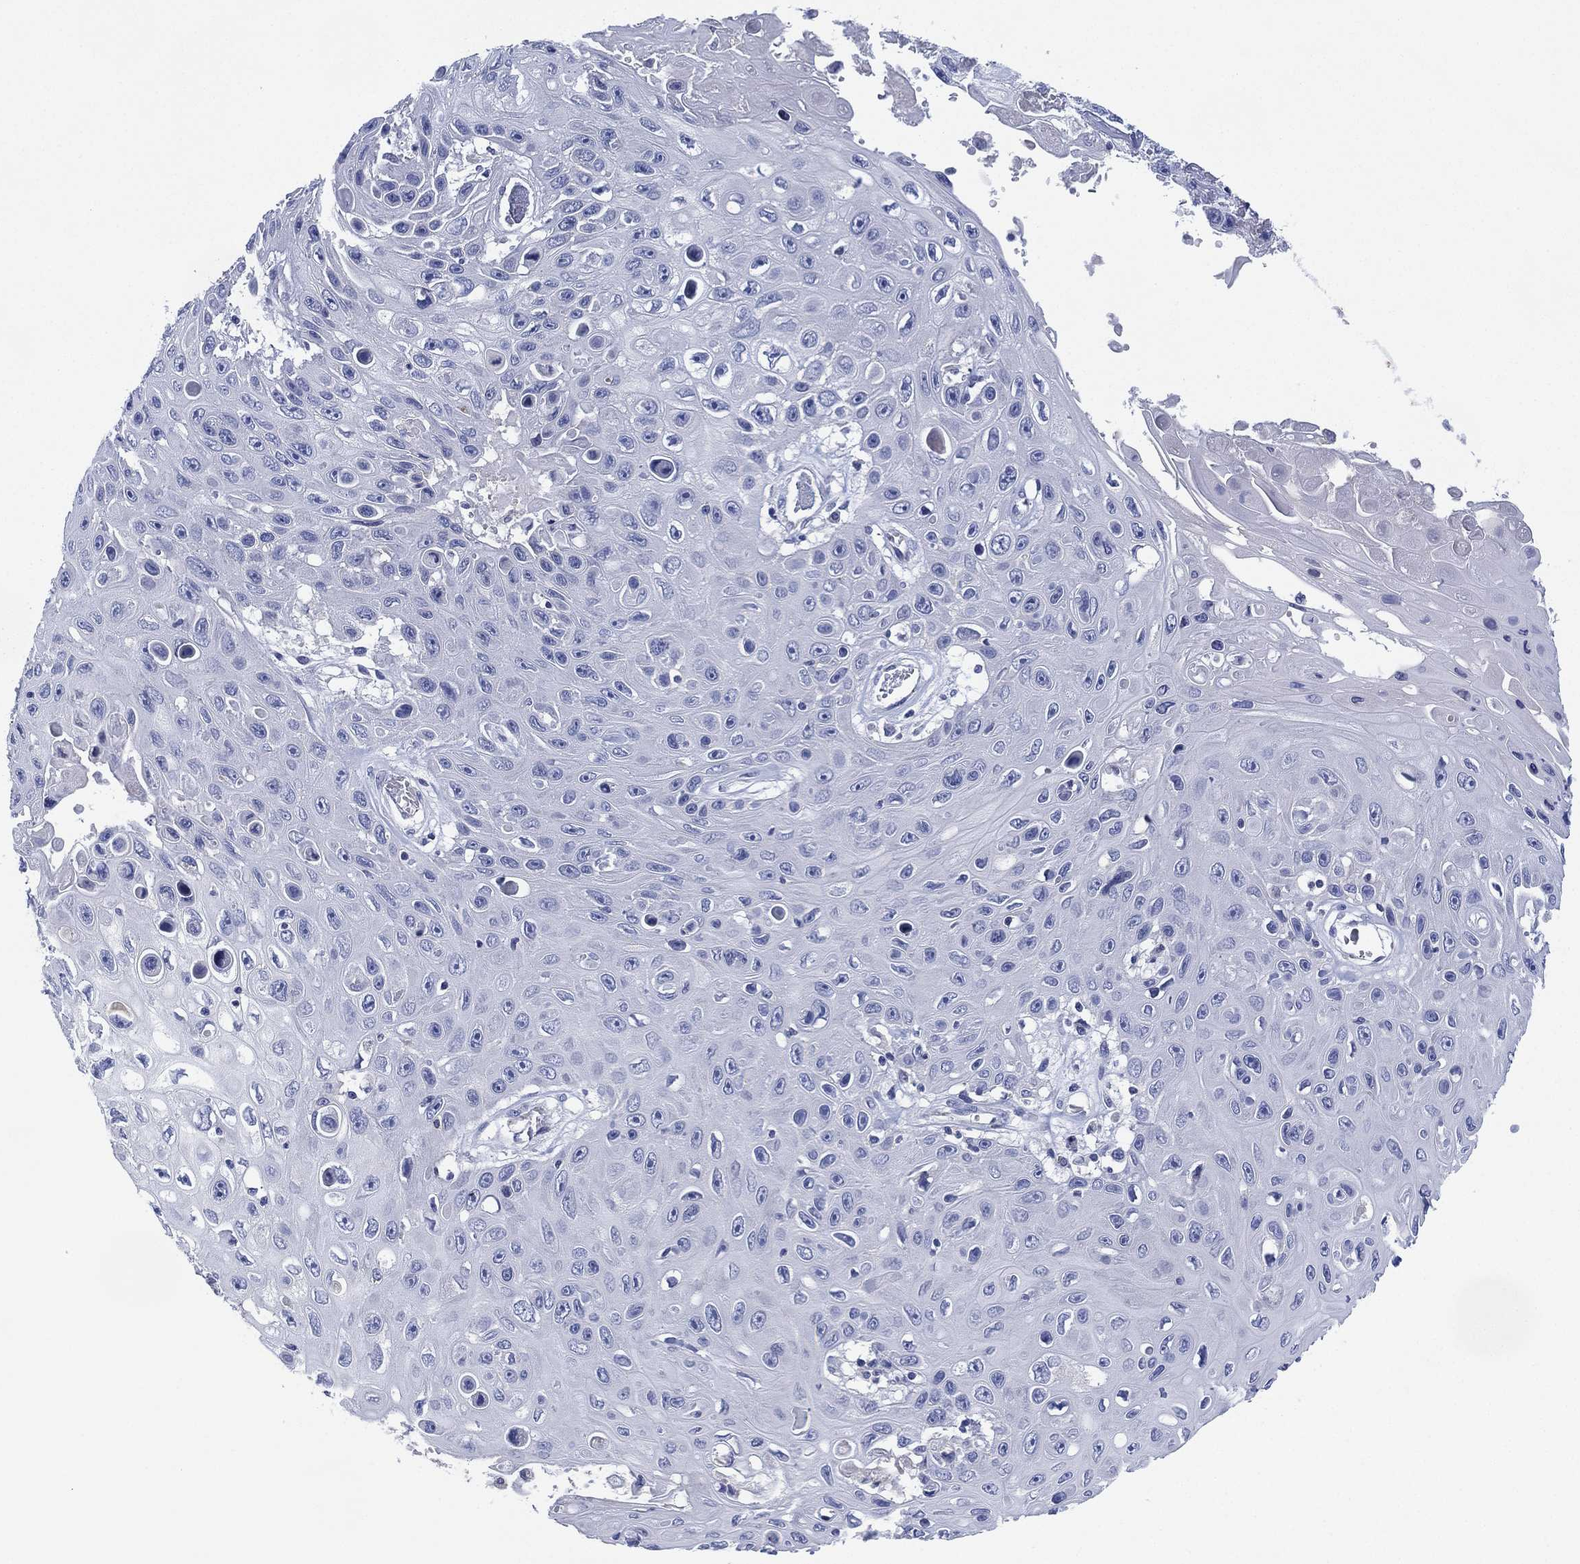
{"staining": {"intensity": "negative", "quantity": "none", "location": "none"}, "tissue": "skin cancer", "cell_type": "Tumor cells", "image_type": "cancer", "snomed": [{"axis": "morphology", "description": "Squamous cell carcinoma, NOS"}, {"axis": "topography", "description": "Skin"}], "caption": "Immunohistochemistry (IHC) image of neoplastic tissue: human skin cancer (squamous cell carcinoma) stained with DAB (3,3'-diaminobenzidine) exhibits no significant protein positivity in tumor cells.", "gene": "CHRNA3", "patient": {"sex": "male", "age": 82}}